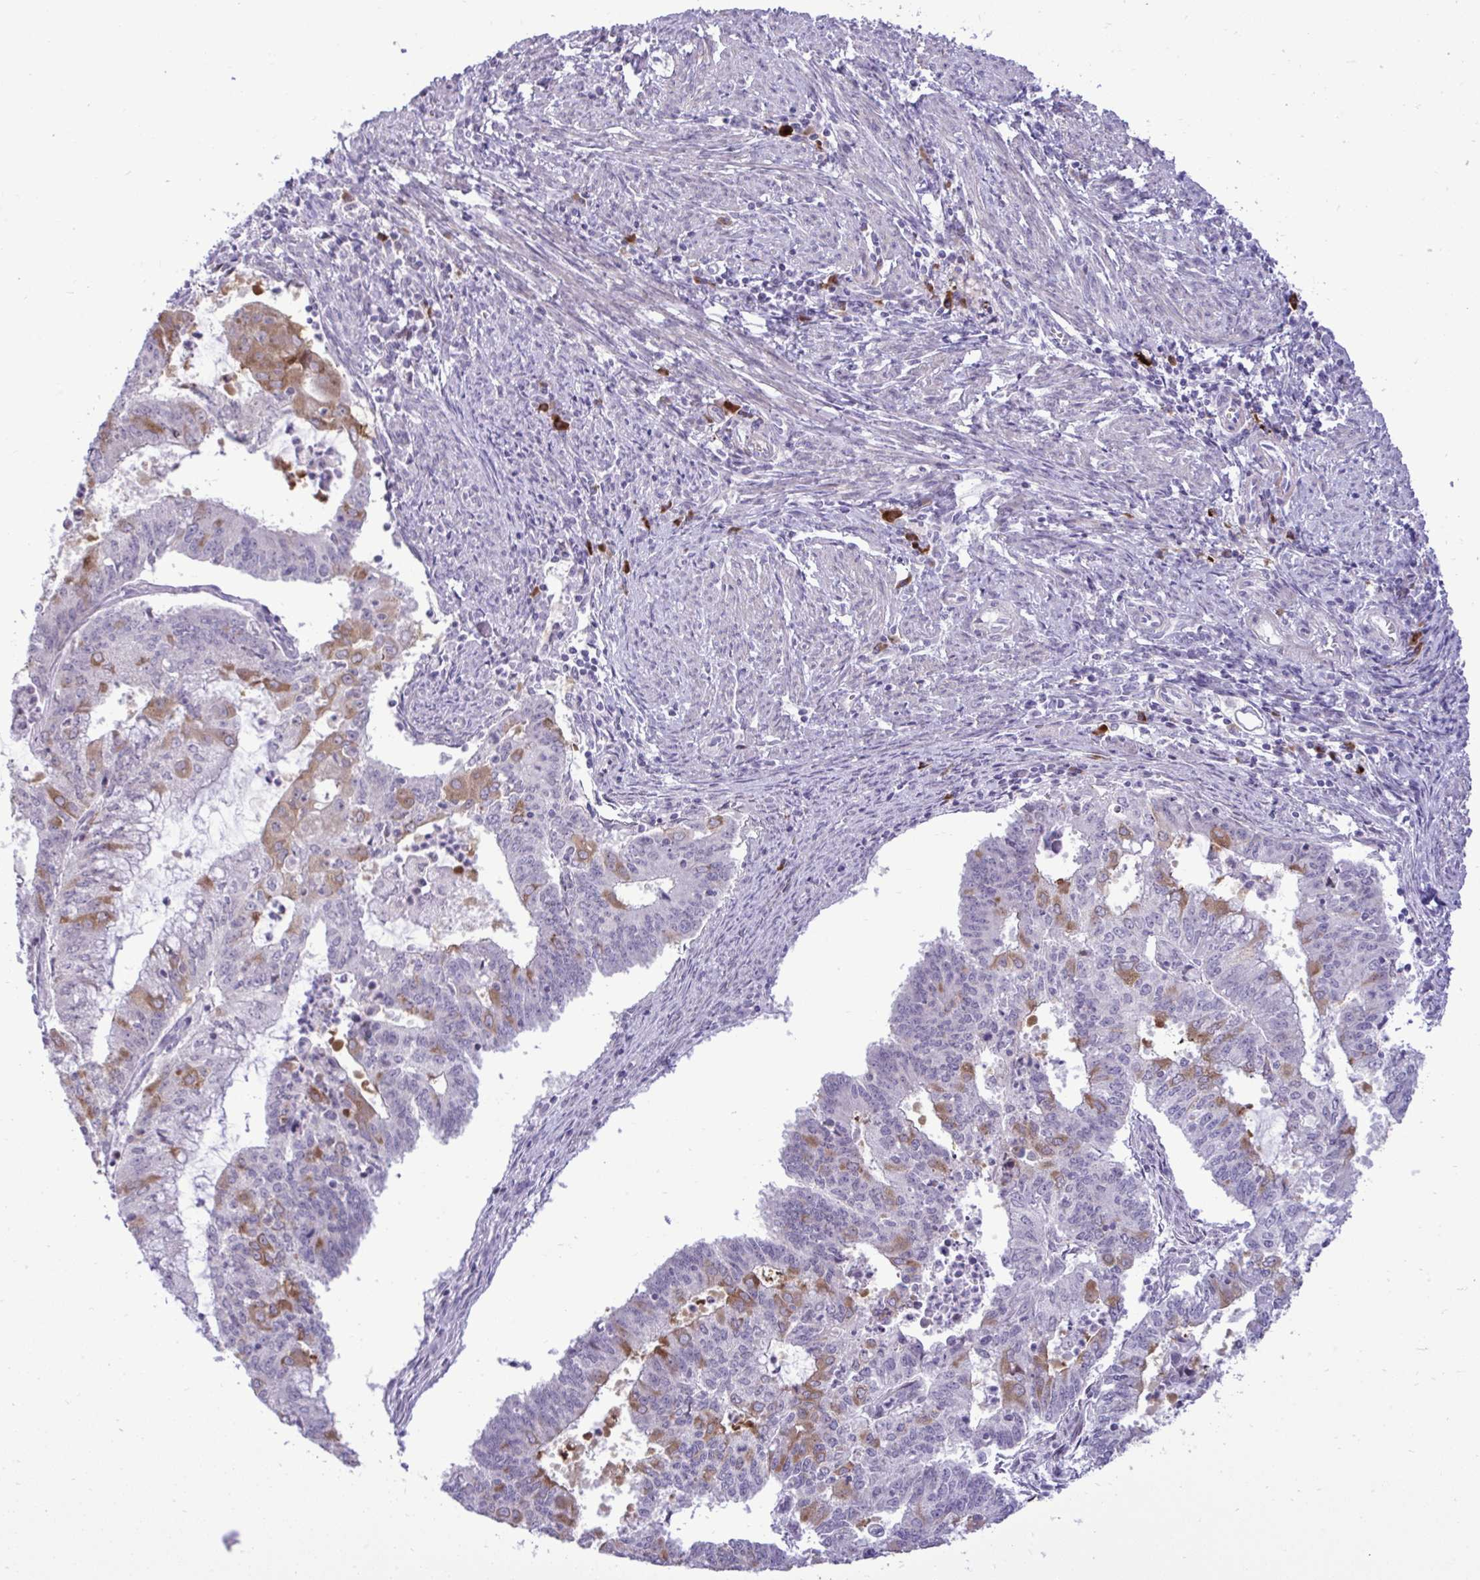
{"staining": {"intensity": "moderate", "quantity": "<25%", "location": "cytoplasmic/membranous"}, "tissue": "endometrial cancer", "cell_type": "Tumor cells", "image_type": "cancer", "snomed": [{"axis": "morphology", "description": "Adenocarcinoma, NOS"}, {"axis": "topography", "description": "Endometrium"}], "caption": "Tumor cells demonstrate low levels of moderate cytoplasmic/membranous expression in approximately <25% of cells in human adenocarcinoma (endometrial).", "gene": "SPAG1", "patient": {"sex": "female", "age": 61}}